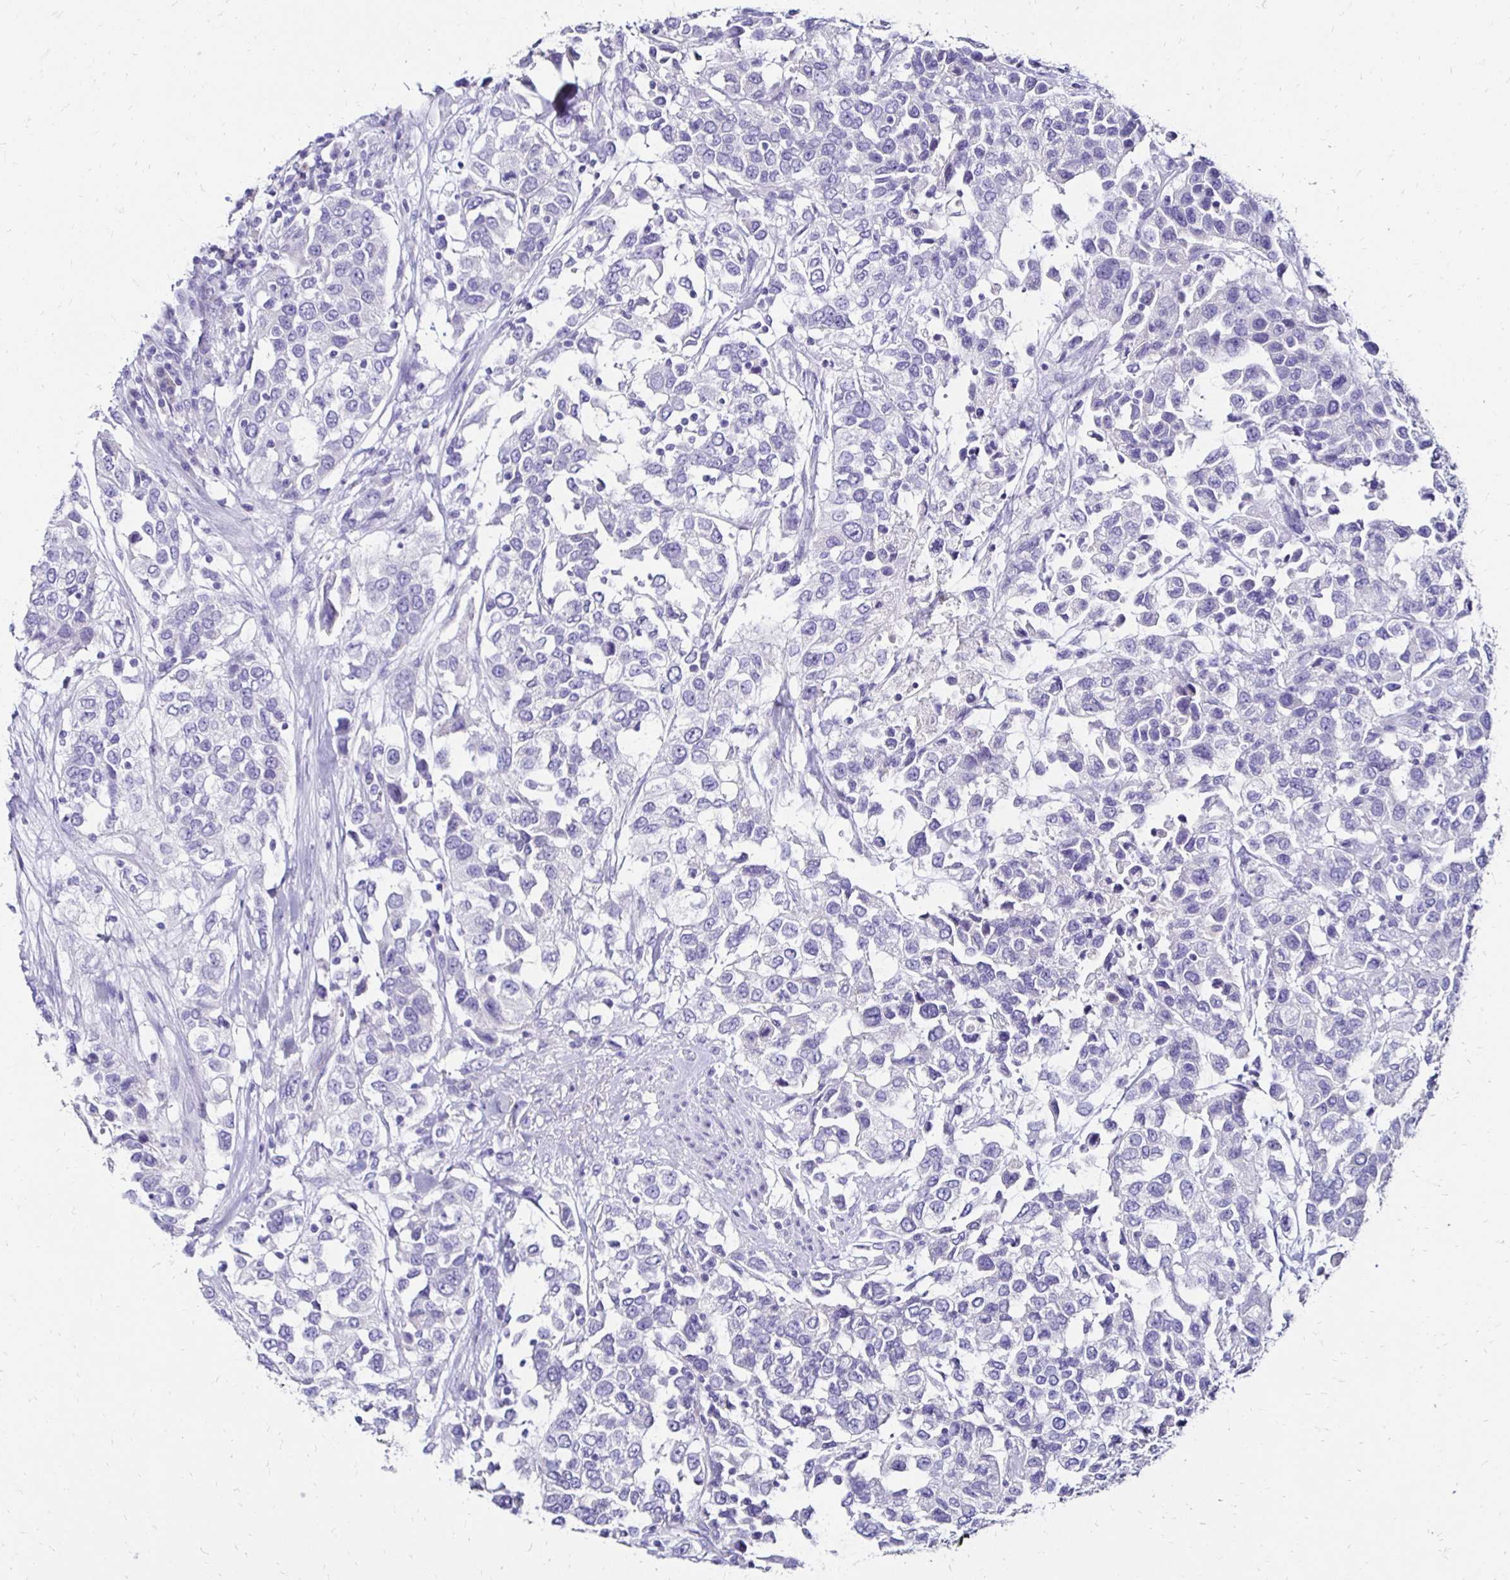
{"staining": {"intensity": "negative", "quantity": "none", "location": "none"}, "tissue": "urothelial cancer", "cell_type": "Tumor cells", "image_type": "cancer", "snomed": [{"axis": "morphology", "description": "Urothelial carcinoma, High grade"}, {"axis": "topography", "description": "Urinary bladder"}], "caption": "The image reveals no staining of tumor cells in urothelial cancer.", "gene": "KCNT1", "patient": {"sex": "female", "age": 80}}